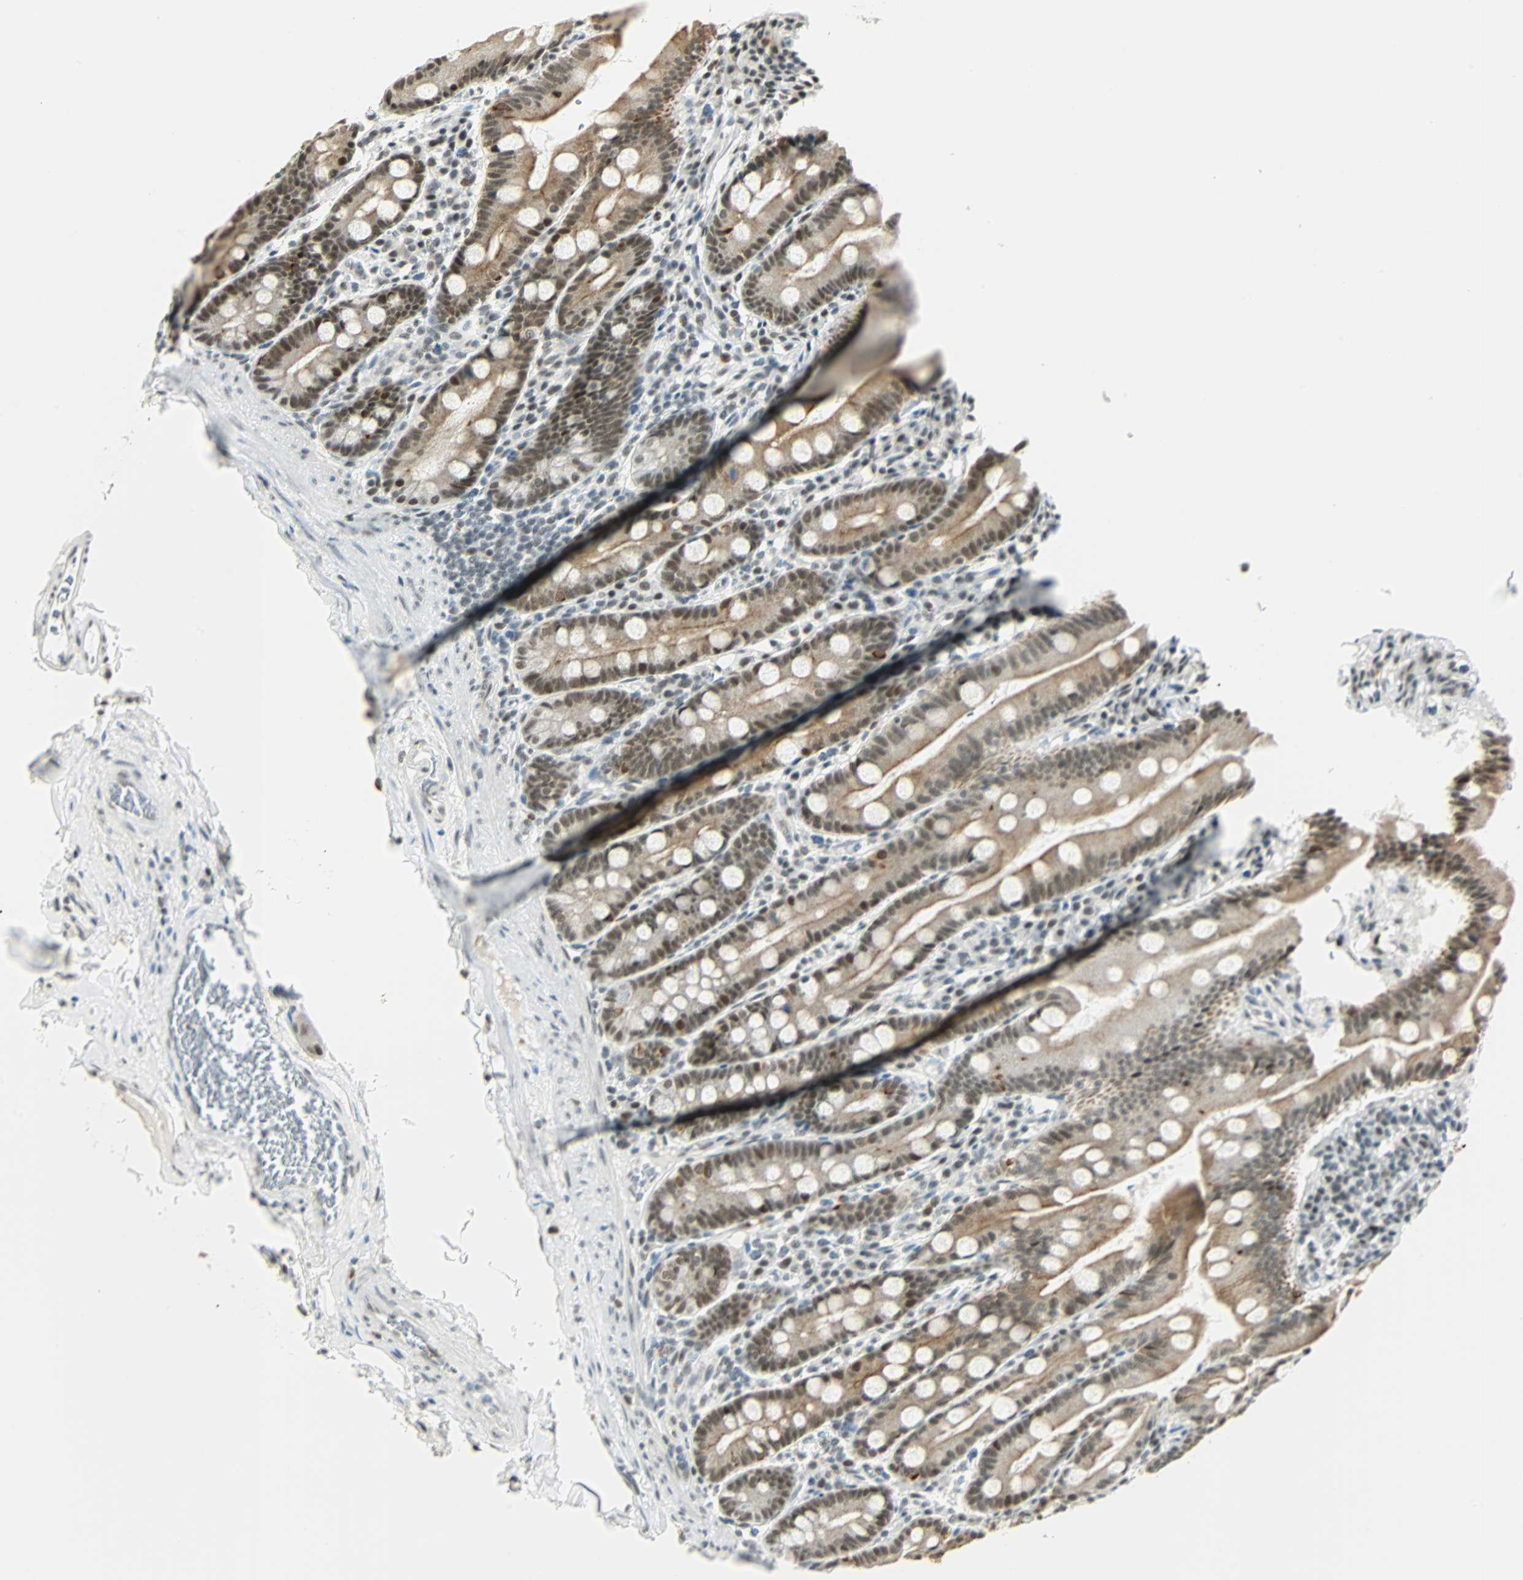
{"staining": {"intensity": "moderate", "quantity": ">75%", "location": "cytoplasmic/membranous,nuclear"}, "tissue": "duodenum", "cell_type": "Glandular cells", "image_type": "normal", "snomed": [{"axis": "morphology", "description": "Normal tissue, NOS"}, {"axis": "topography", "description": "Duodenum"}], "caption": "IHC staining of unremarkable duodenum, which demonstrates medium levels of moderate cytoplasmic/membranous,nuclear positivity in about >75% of glandular cells indicating moderate cytoplasmic/membranous,nuclear protein staining. The staining was performed using DAB (3,3'-diaminobenzidine) (brown) for protein detection and nuclei were counterstained in hematoxylin (blue).", "gene": "NELFE", "patient": {"sex": "male", "age": 50}}